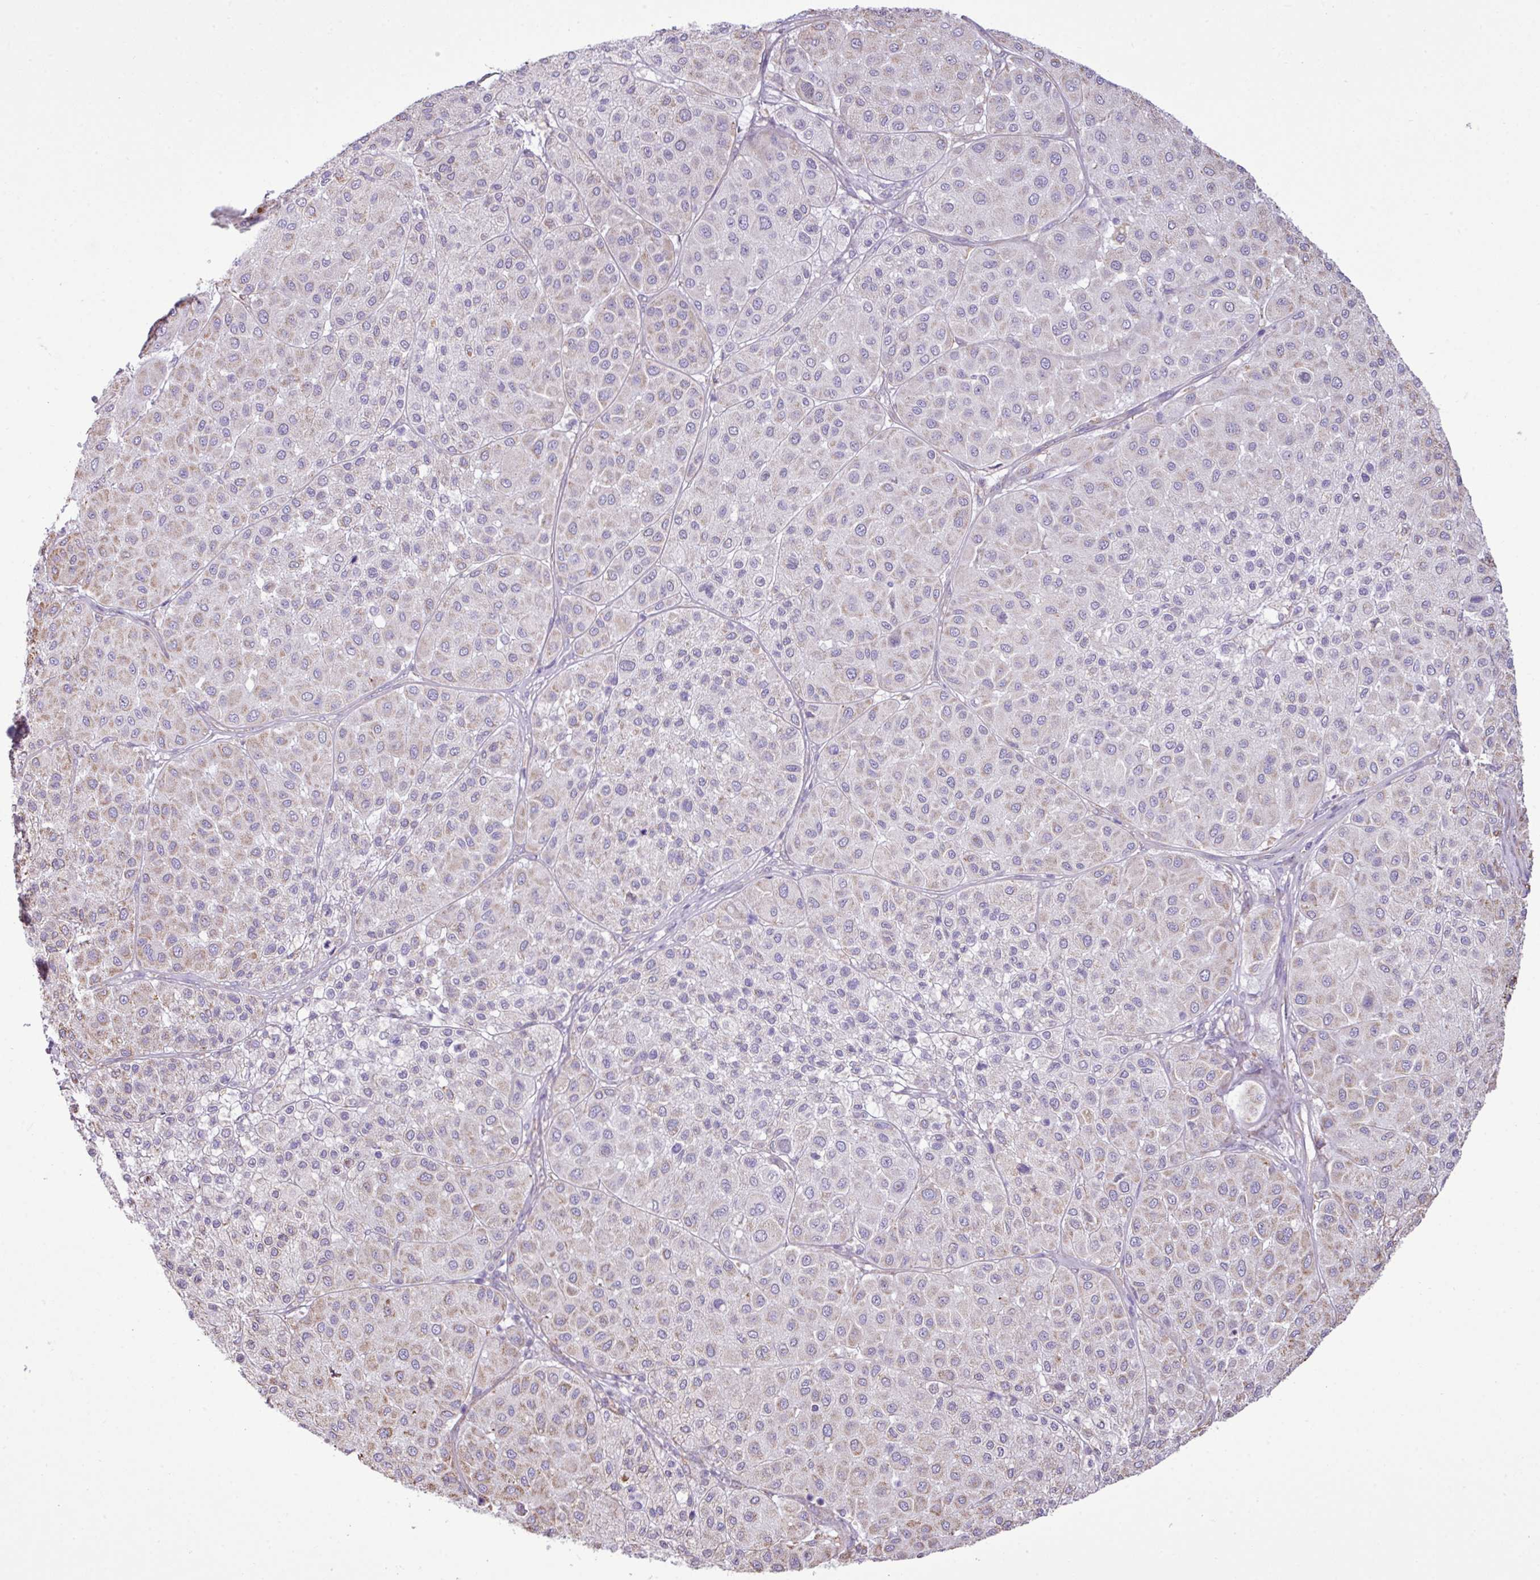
{"staining": {"intensity": "weak", "quantity": "<25%", "location": "cytoplasmic/membranous"}, "tissue": "melanoma", "cell_type": "Tumor cells", "image_type": "cancer", "snomed": [{"axis": "morphology", "description": "Malignant melanoma, Metastatic site"}, {"axis": "topography", "description": "Smooth muscle"}], "caption": "A high-resolution histopathology image shows IHC staining of melanoma, which shows no significant expression in tumor cells.", "gene": "ZSCAN5A", "patient": {"sex": "male", "age": 41}}